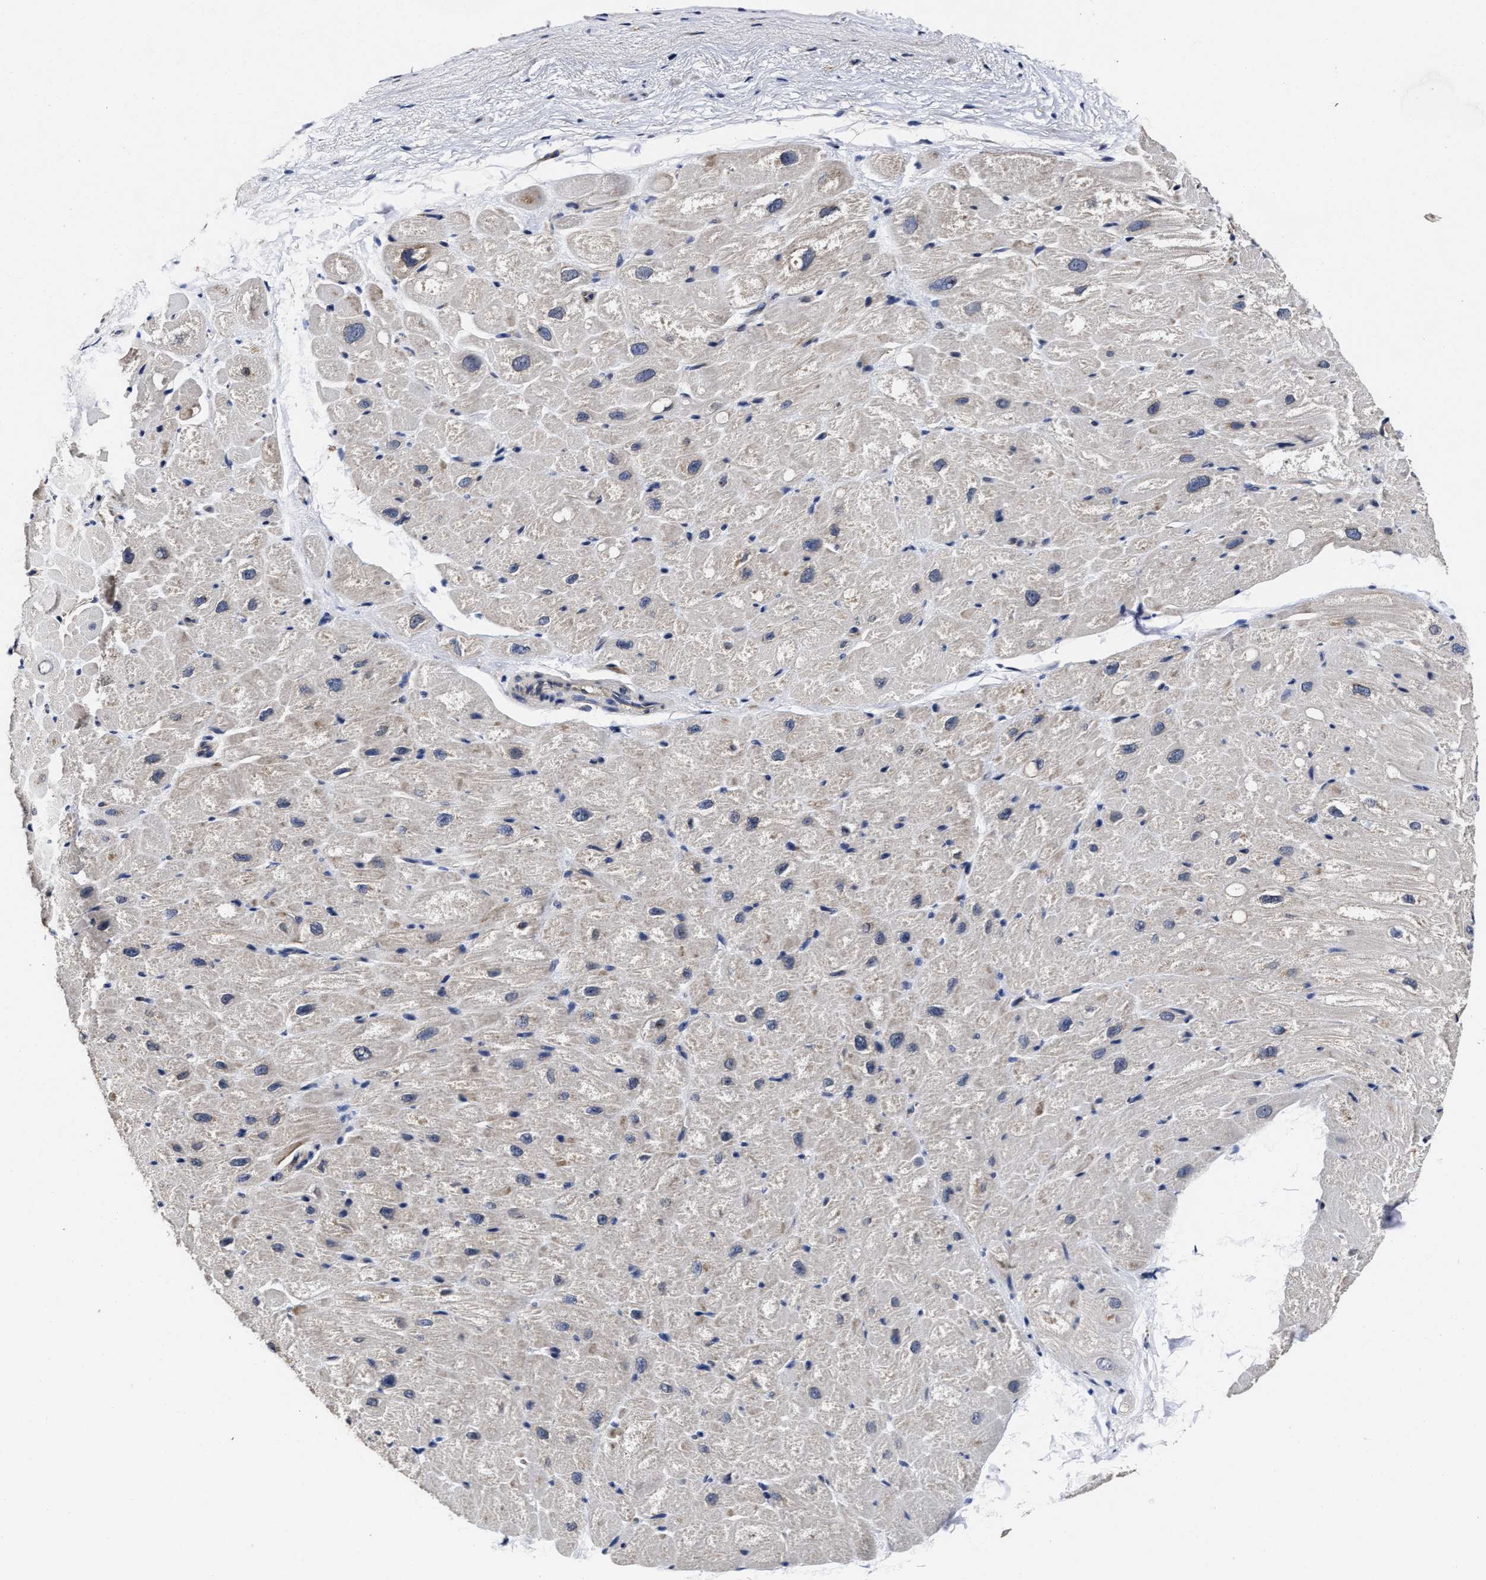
{"staining": {"intensity": "negative", "quantity": "none", "location": "none"}, "tissue": "heart muscle", "cell_type": "Cardiomyocytes", "image_type": "normal", "snomed": [{"axis": "morphology", "description": "Normal tissue, NOS"}, {"axis": "topography", "description": "Heart"}], "caption": "Heart muscle stained for a protein using immunohistochemistry (IHC) exhibits no expression cardiomyocytes.", "gene": "SOCS5", "patient": {"sex": "male", "age": 49}}